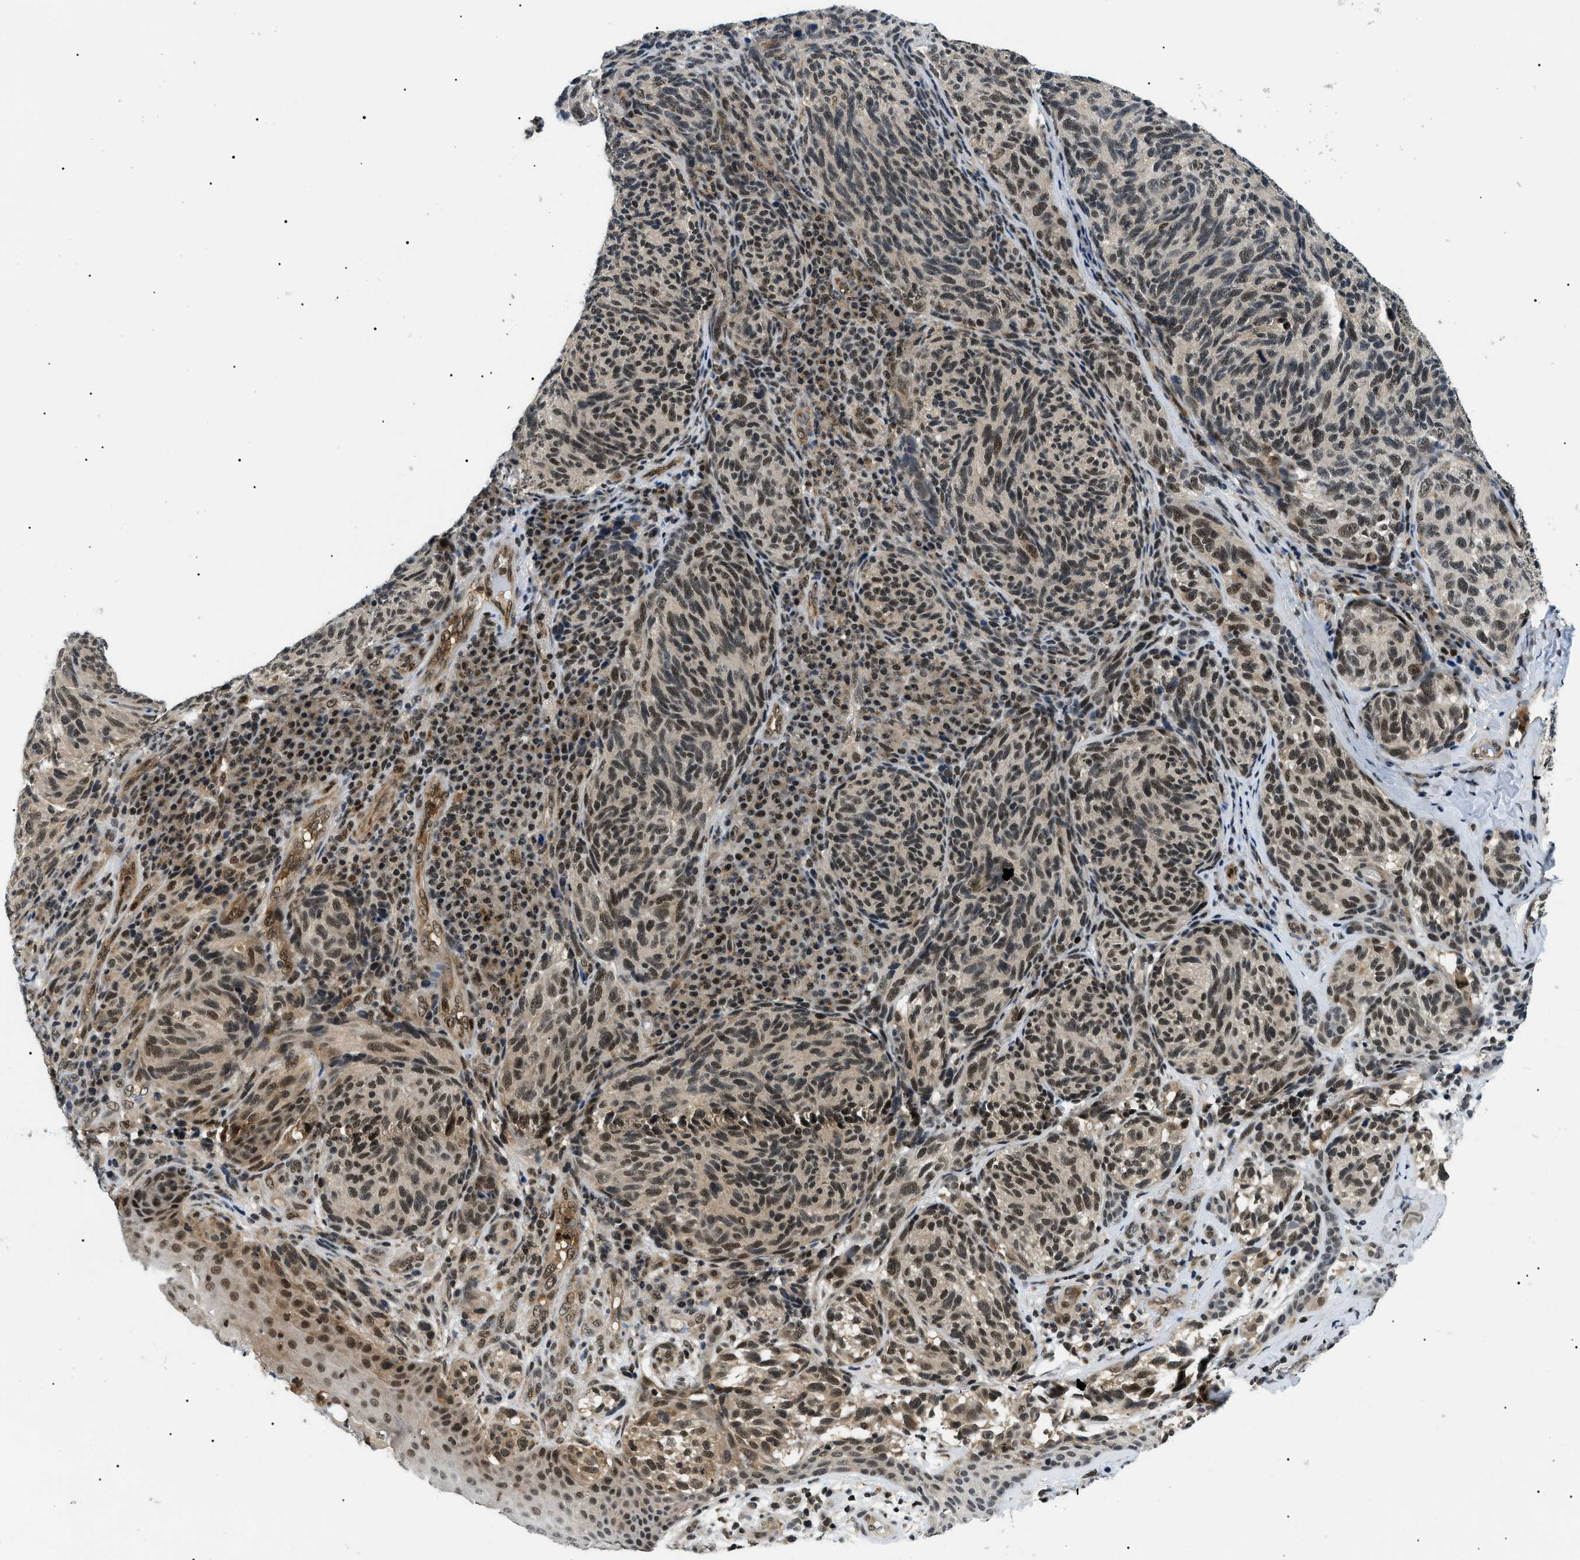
{"staining": {"intensity": "moderate", "quantity": ">75%", "location": "nuclear"}, "tissue": "melanoma", "cell_type": "Tumor cells", "image_type": "cancer", "snomed": [{"axis": "morphology", "description": "Malignant melanoma, NOS"}, {"axis": "topography", "description": "Skin"}], "caption": "DAB immunohistochemical staining of malignant melanoma exhibits moderate nuclear protein staining in about >75% of tumor cells.", "gene": "RBM15", "patient": {"sex": "female", "age": 73}}